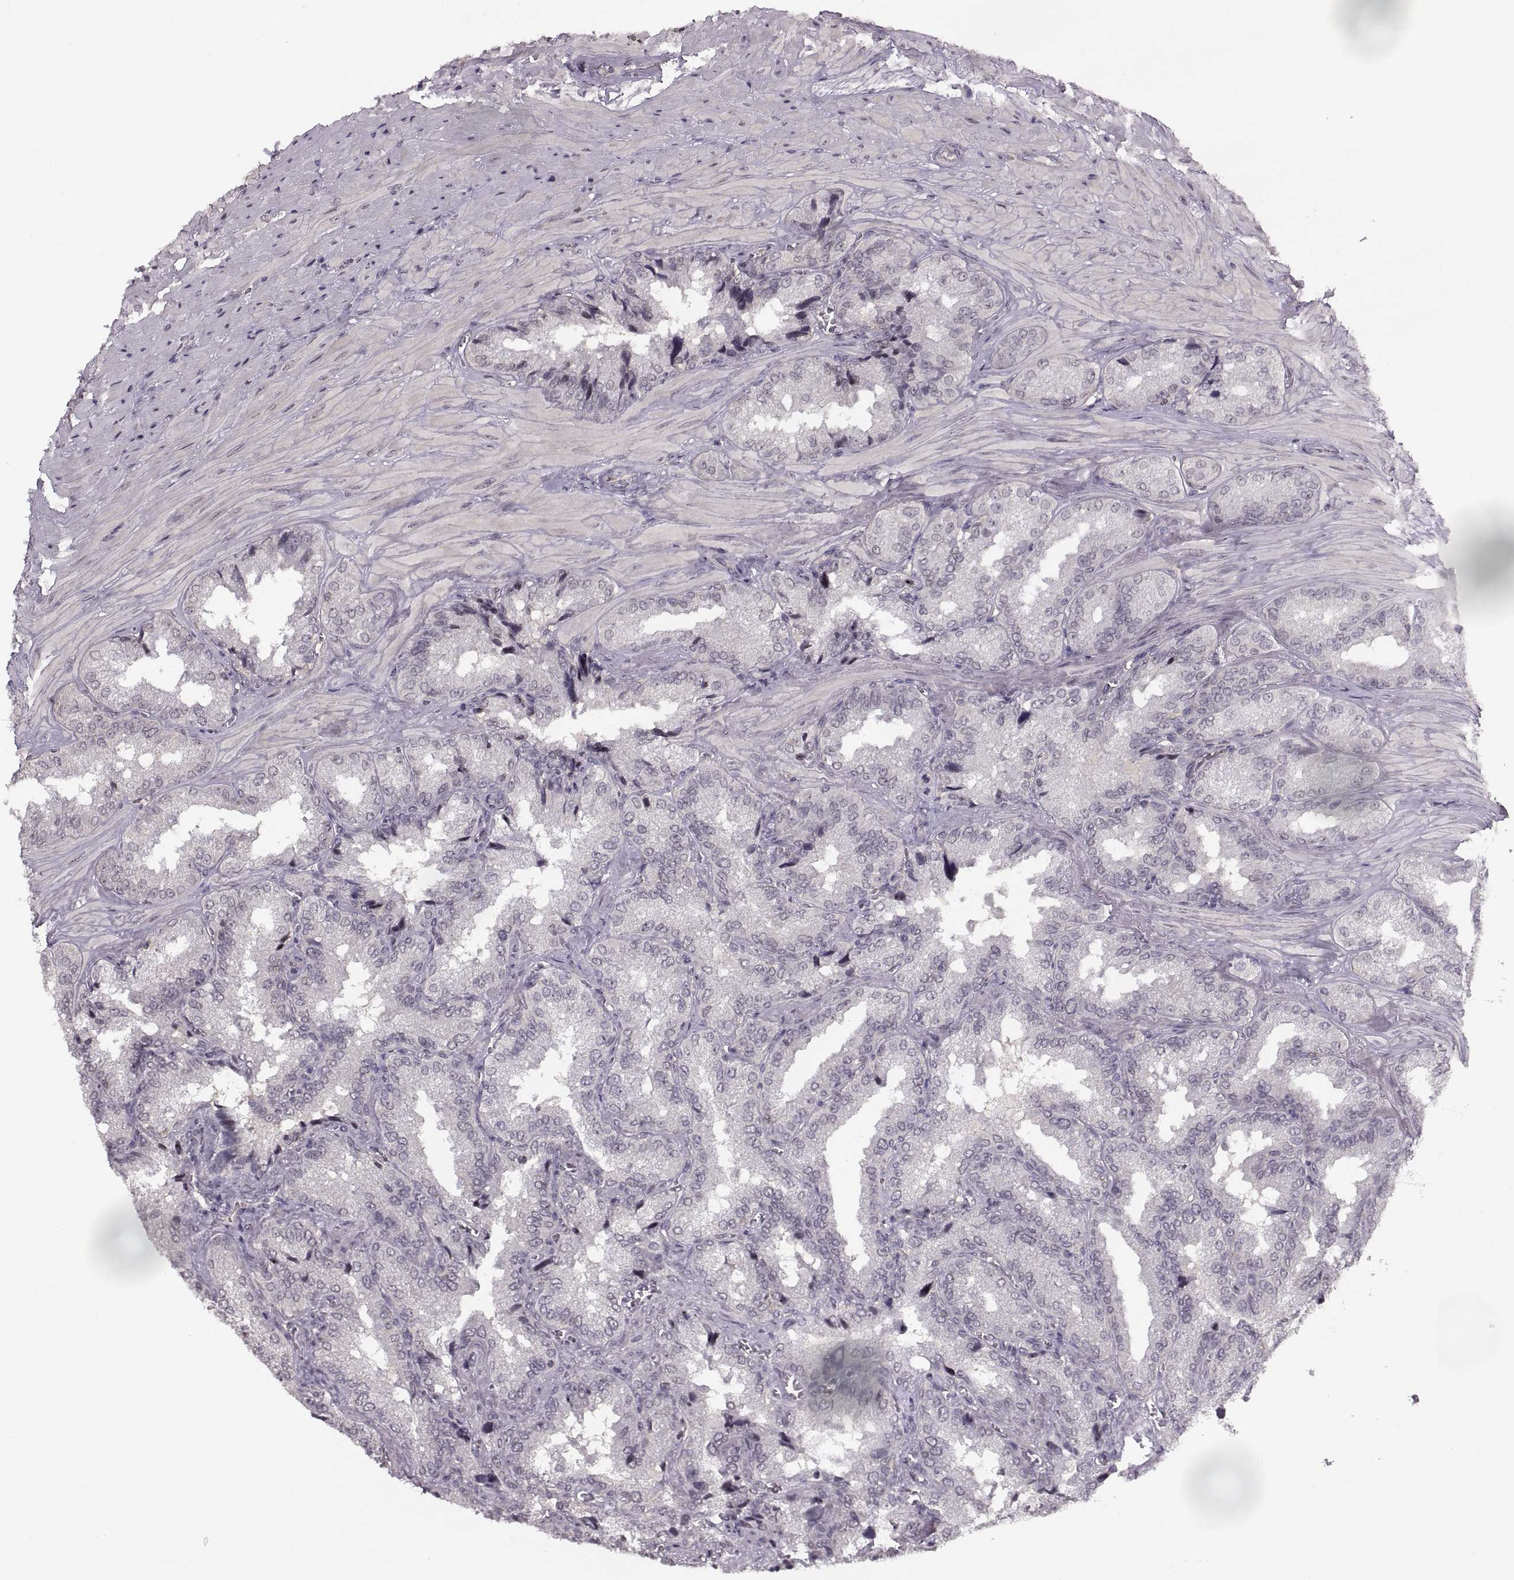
{"staining": {"intensity": "negative", "quantity": "none", "location": "none"}, "tissue": "seminal vesicle", "cell_type": "Glandular cells", "image_type": "normal", "snomed": [{"axis": "morphology", "description": "Normal tissue, NOS"}, {"axis": "topography", "description": "Seminal veicle"}], "caption": "High power microscopy photomicrograph of an immunohistochemistry histopathology image of normal seminal vesicle, revealing no significant positivity in glandular cells.", "gene": "LUZP2", "patient": {"sex": "male", "age": 37}}